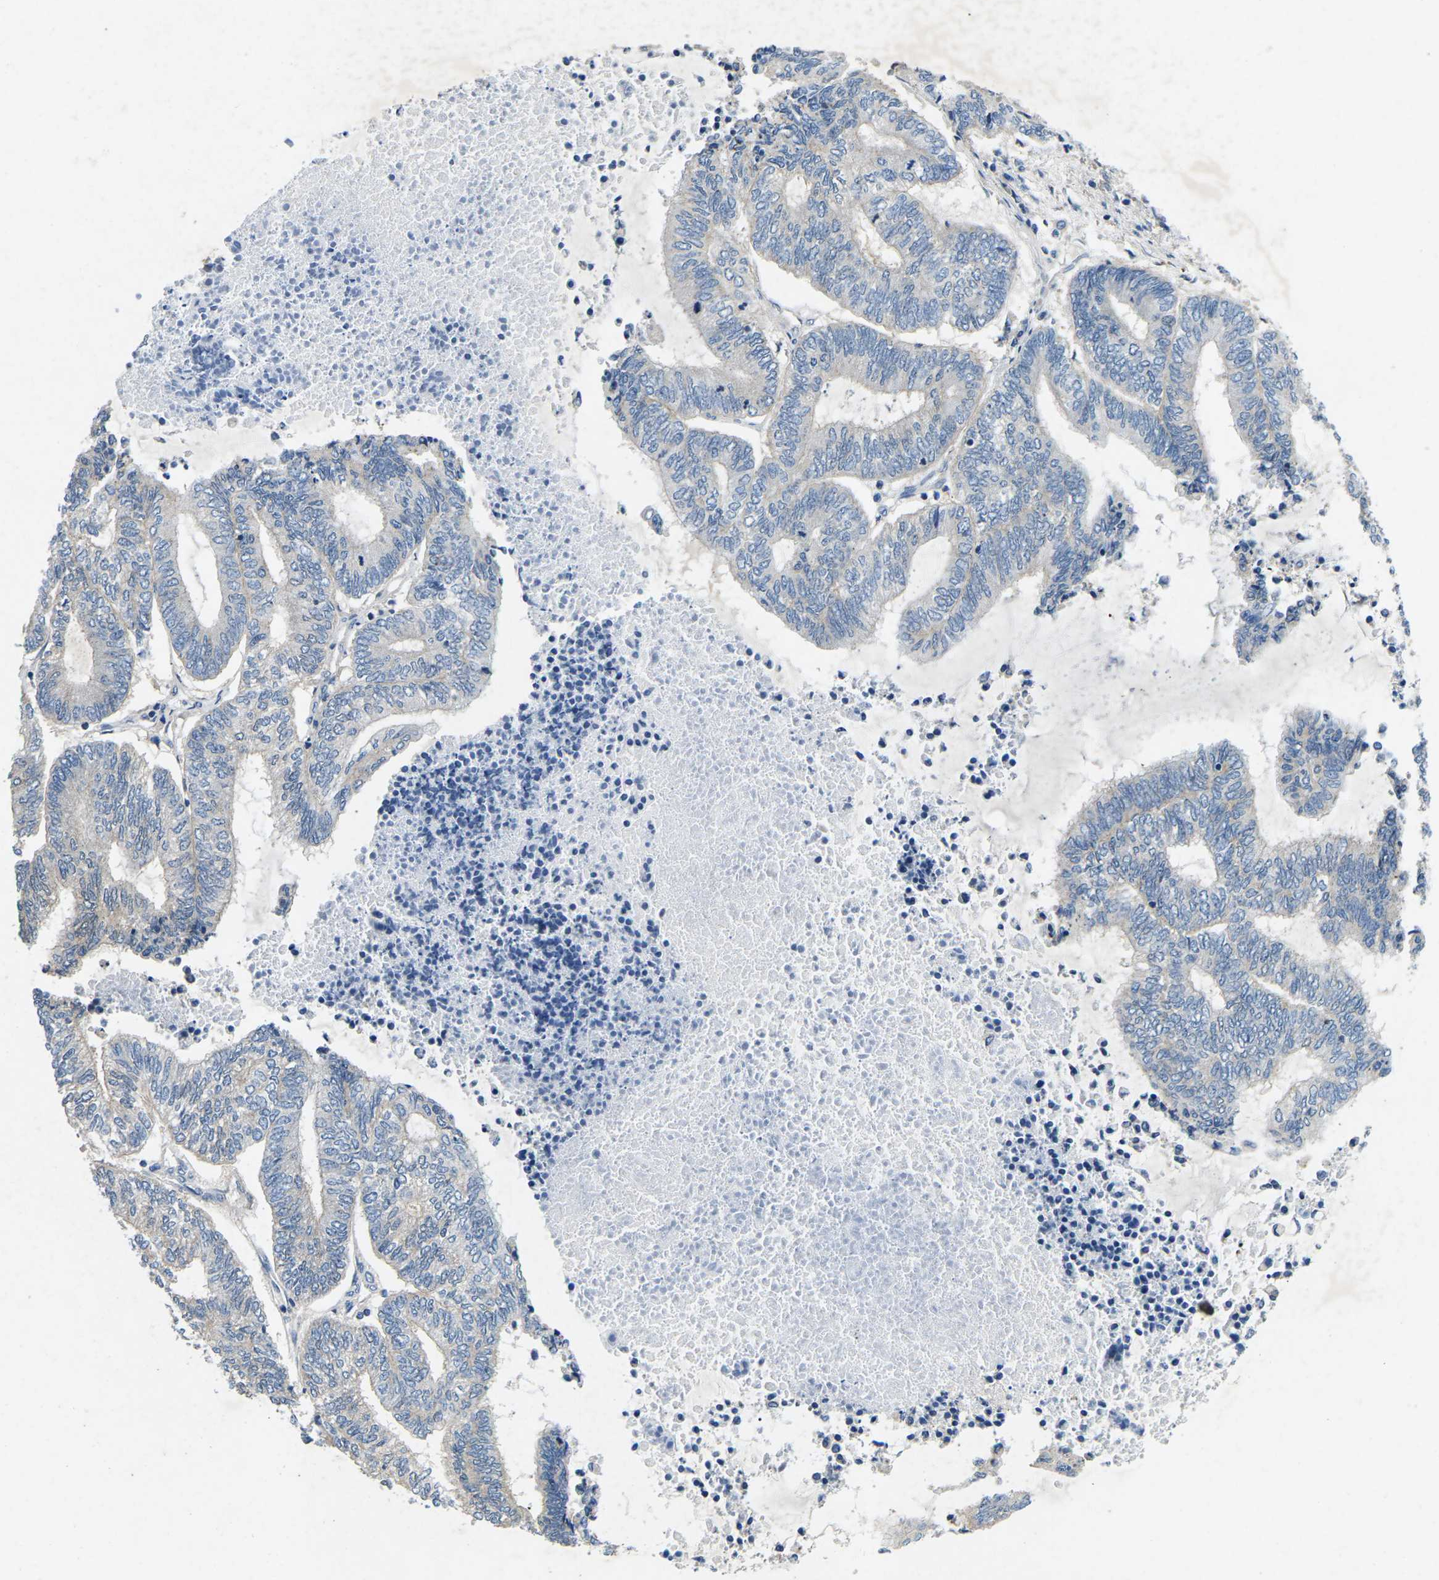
{"staining": {"intensity": "negative", "quantity": "none", "location": "none"}, "tissue": "endometrial cancer", "cell_type": "Tumor cells", "image_type": "cancer", "snomed": [{"axis": "morphology", "description": "Adenocarcinoma, NOS"}, {"axis": "topography", "description": "Uterus"}, {"axis": "topography", "description": "Endometrium"}], "caption": "This is an immunohistochemistry photomicrograph of endometrial cancer (adenocarcinoma). There is no expression in tumor cells.", "gene": "PDCD6IP", "patient": {"sex": "female", "age": 70}}